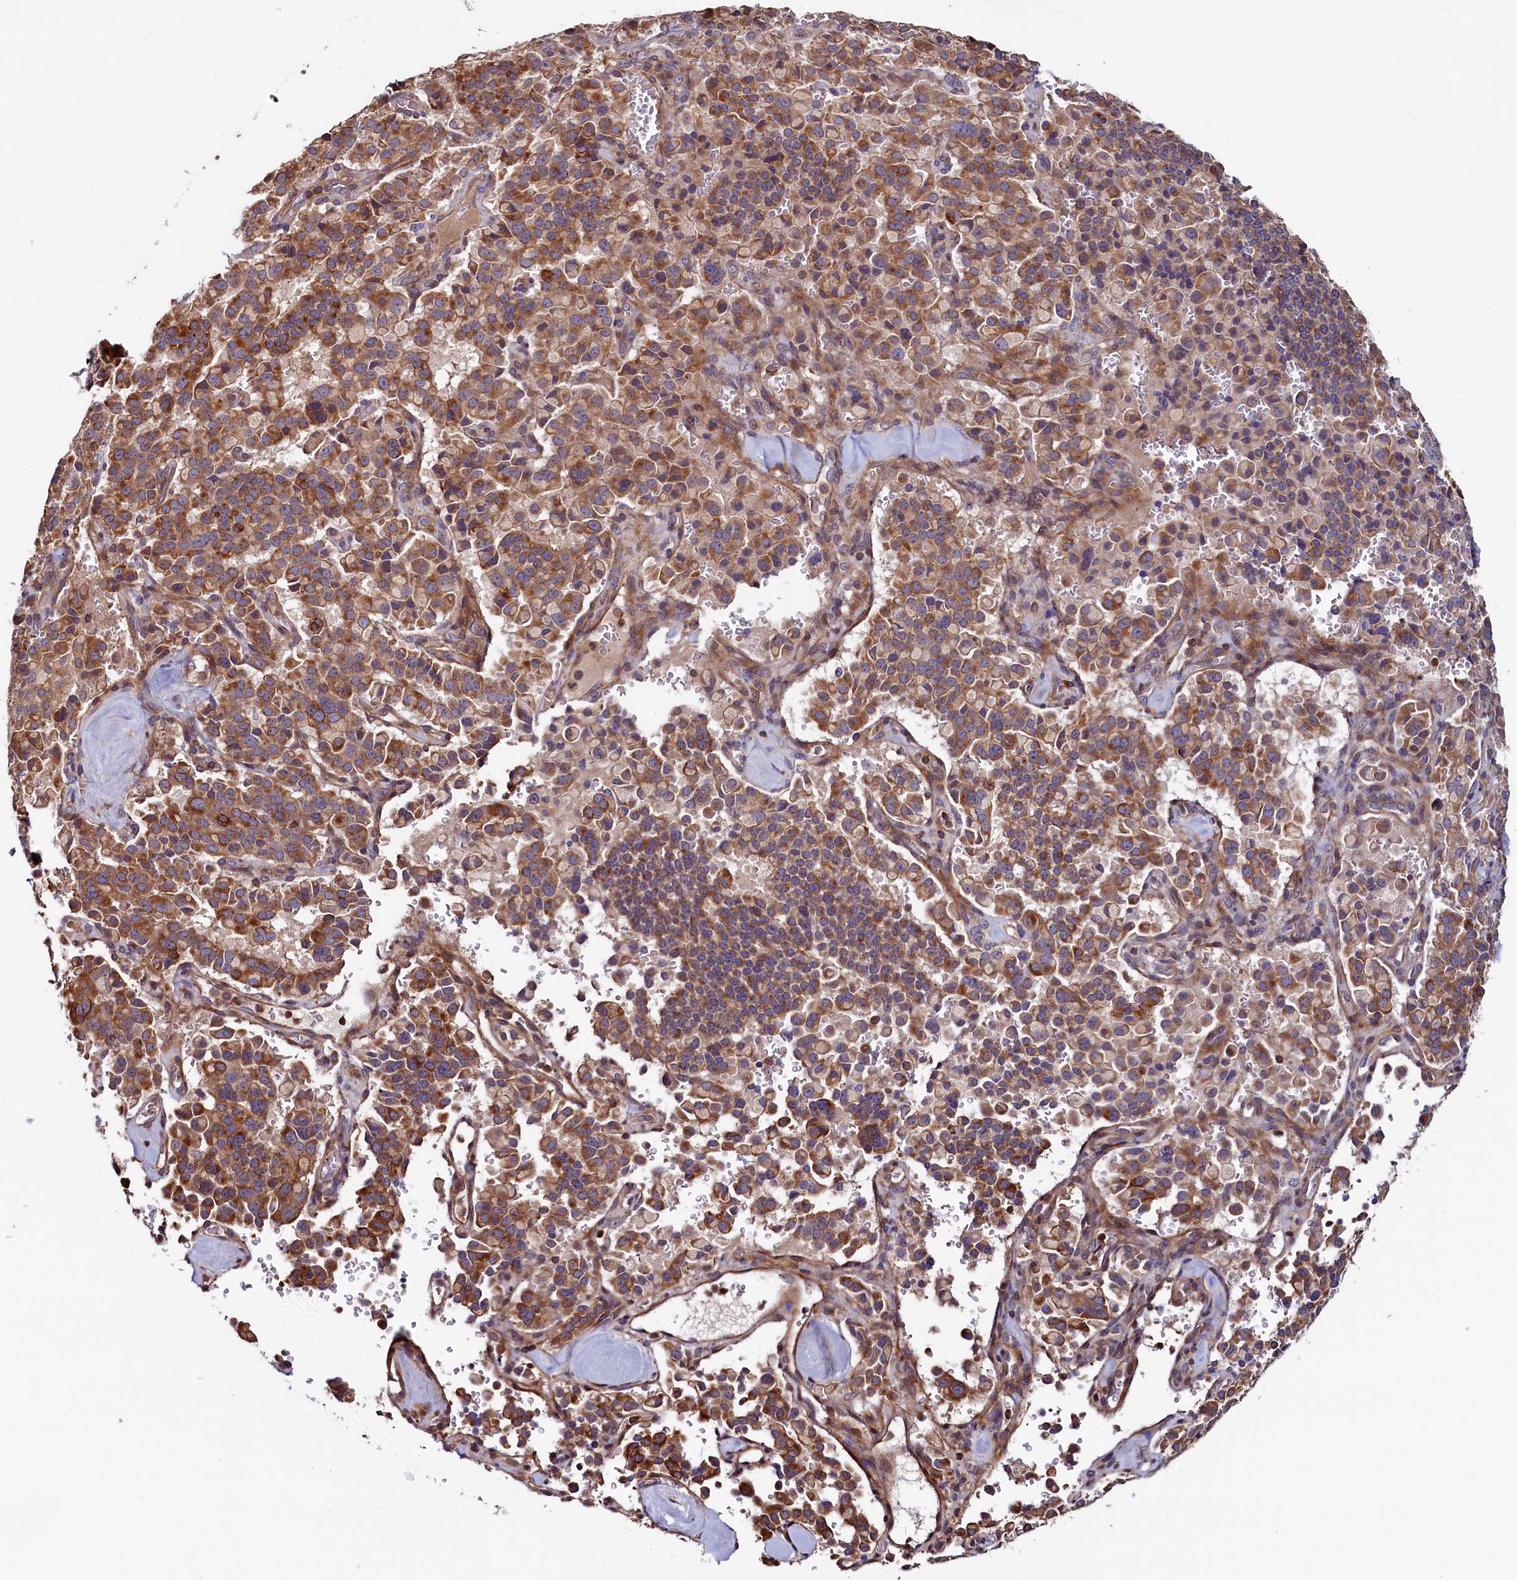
{"staining": {"intensity": "moderate", "quantity": ">75%", "location": "cytoplasmic/membranous"}, "tissue": "pancreatic cancer", "cell_type": "Tumor cells", "image_type": "cancer", "snomed": [{"axis": "morphology", "description": "Adenocarcinoma, NOS"}, {"axis": "topography", "description": "Pancreas"}], "caption": "The photomicrograph displays staining of adenocarcinoma (pancreatic), revealing moderate cytoplasmic/membranous protein expression (brown color) within tumor cells. (IHC, brightfield microscopy, high magnification).", "gene": "DUOXA1", "patient": {"sex": "male", "age": 65}}